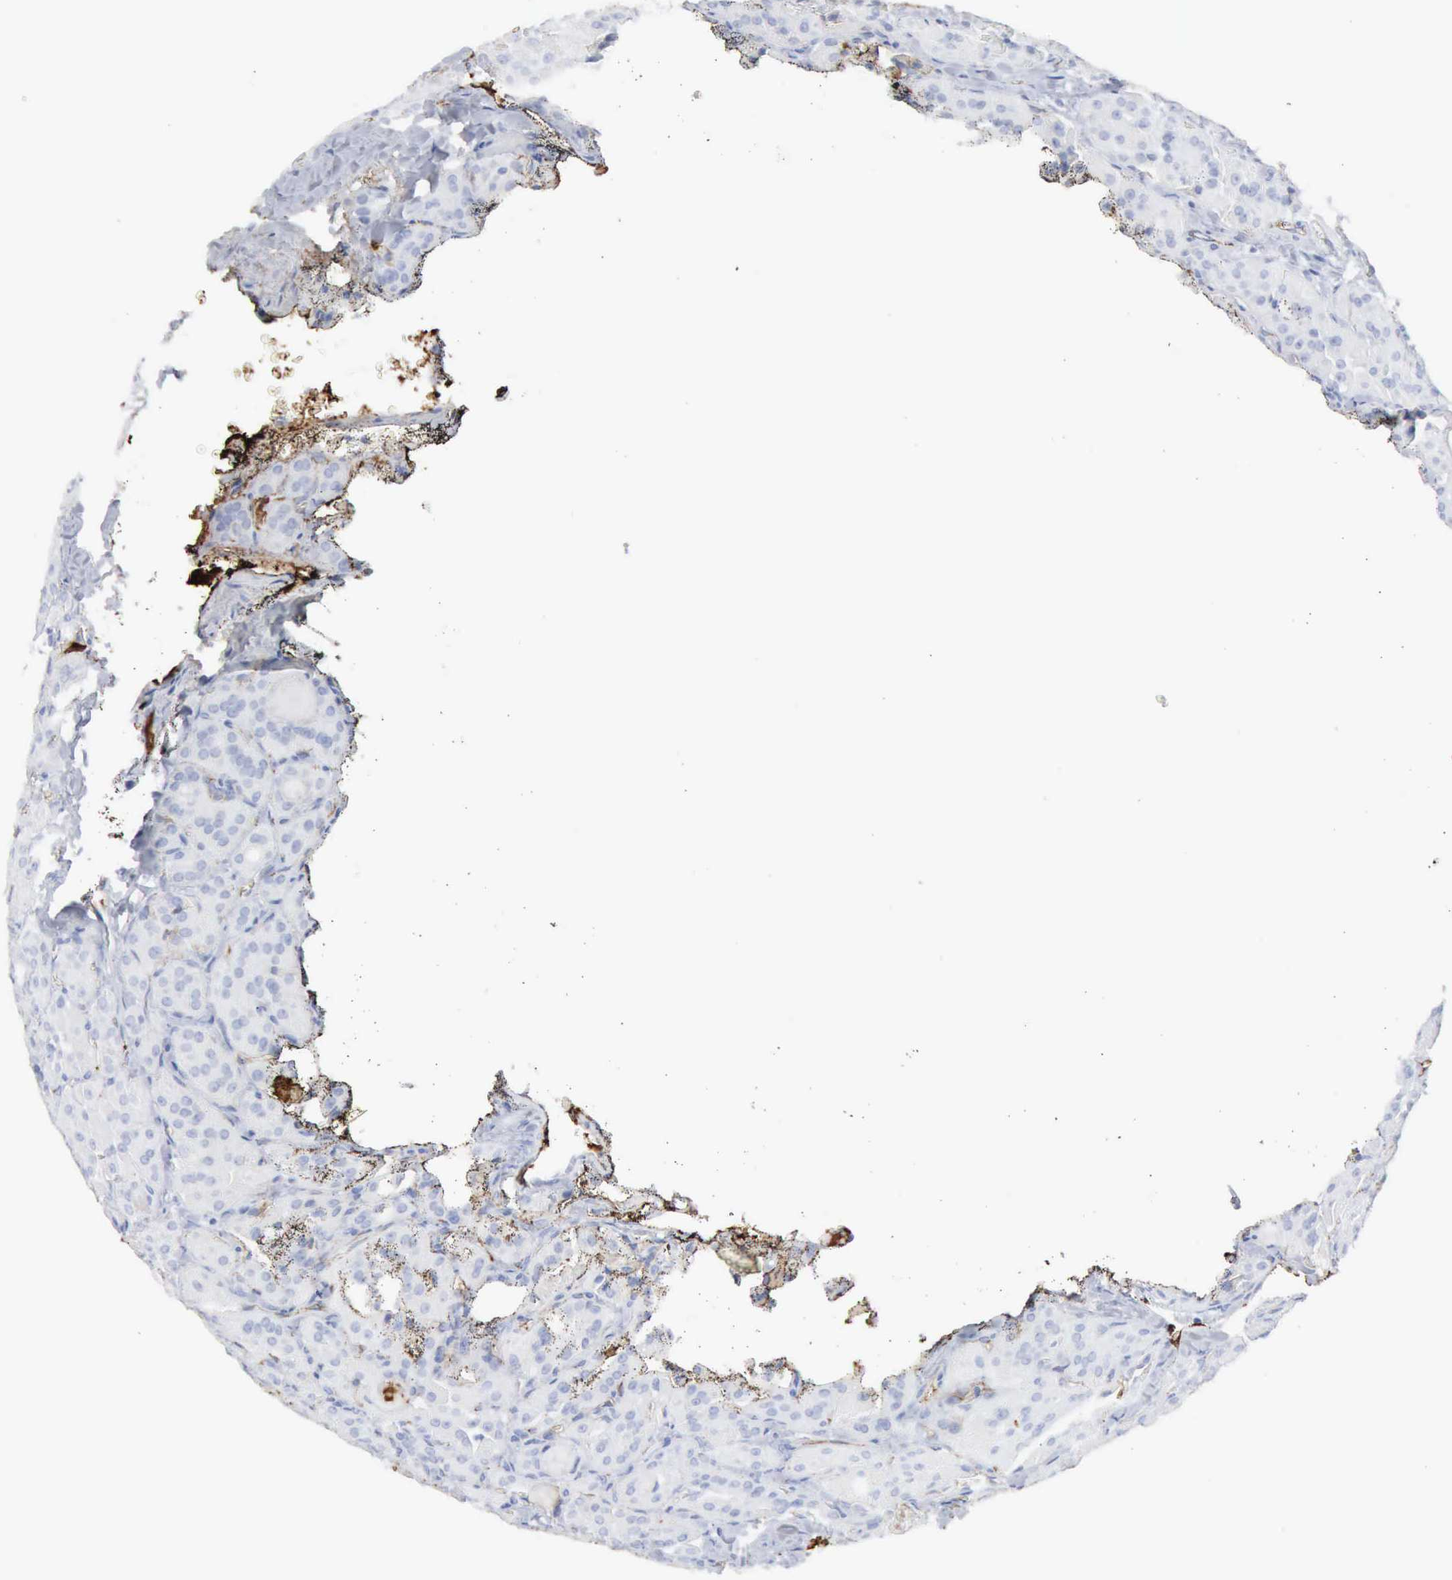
{"staining": {"intensity": "negative", "quantity": "none", "location": "none"}, "tissue": "thyroid cancer", "cell_type": "Tumor cells", "image_type": "cancer", "snomed": [{"axis": "morphology", "description": "Carcinoma, NOS"}, {"axis": "topography", "description": "Thyroid gland"}], "caption": "IHC histopathology image of human thyroid cancer (carcinoma) stained for a protein (brown), which shows no expression in tumor cells.", "gene": "C4BPA", "patient": {"sex": "male", "age": 76}}